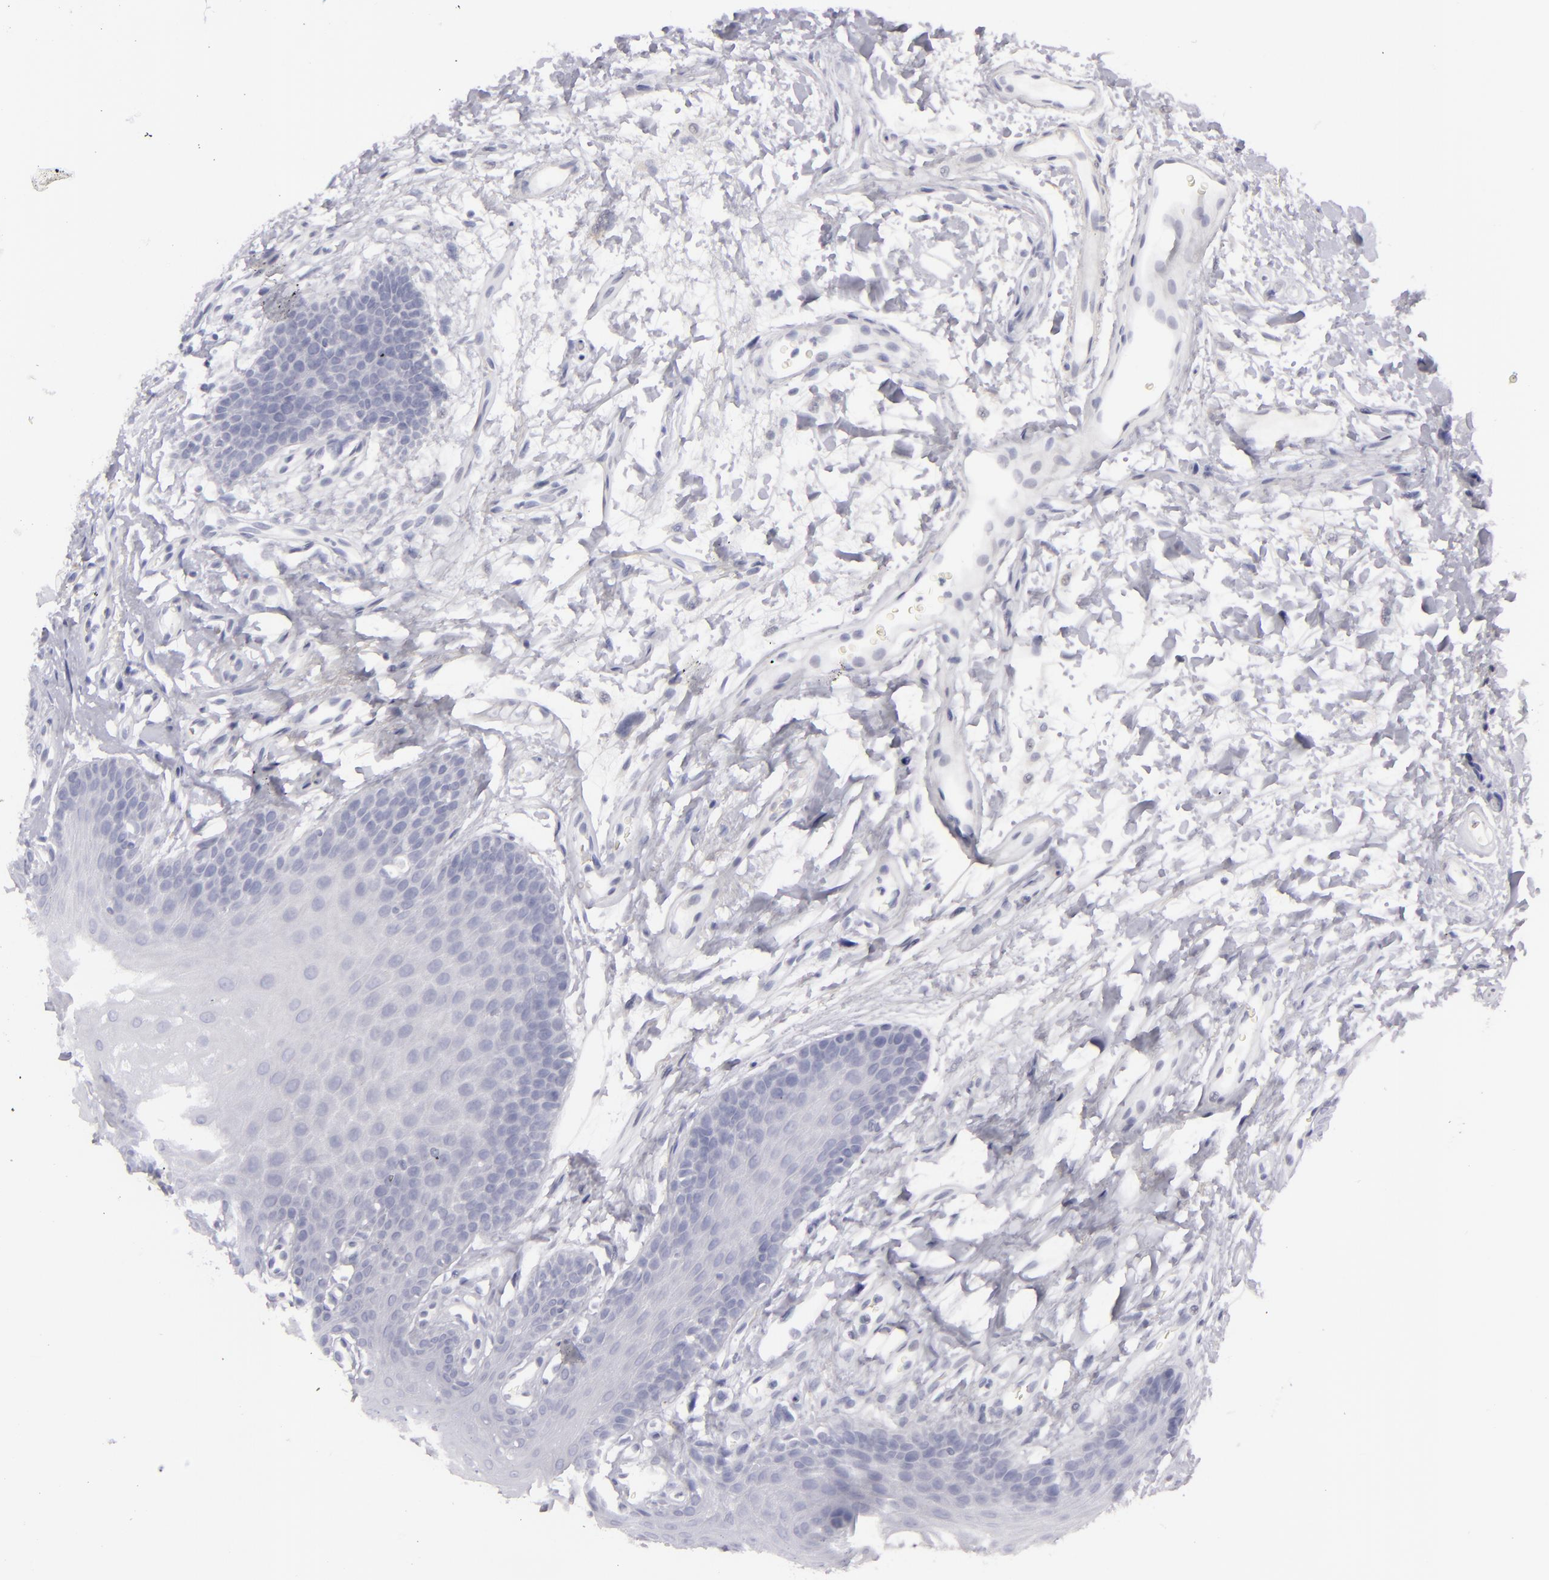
{"staining": {"intensity": "negative", "quantity": "none", "location": "none"}, "tissue": "oral mucosa", "cell_type": "Squamous epithelial cells", "image_type": "normal", "snomed": [{"axis": "morphology", "description": "Normal tissue, NOS"}, {"axis": "topography", "description": "Oral tissue"}], "caption": "Squamous epithelial cells show no significant protein positivity in benign oral mucosa.", "gene": "CDX2", "patient": {"sex": "male", "age": 62}}